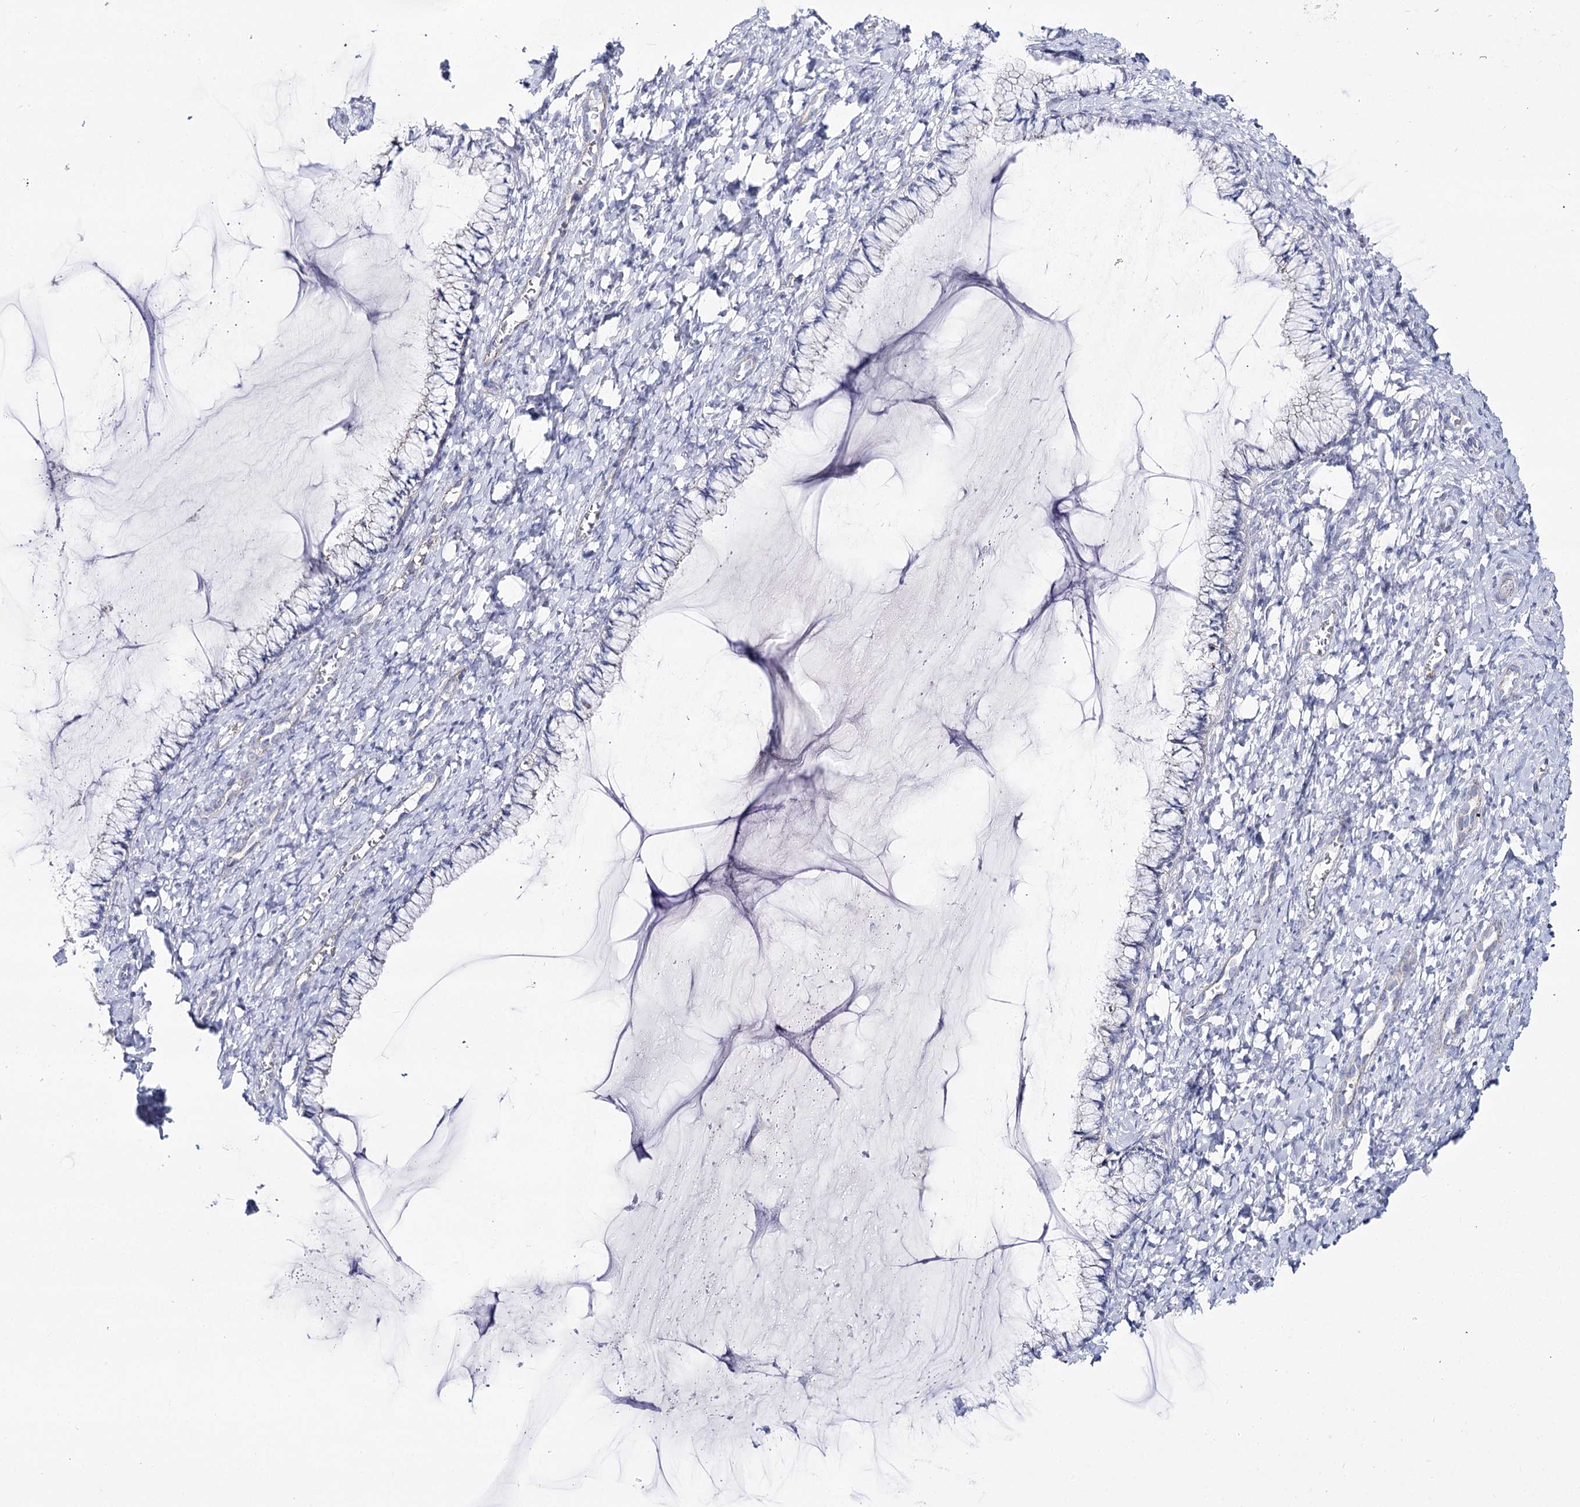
{"staining": {"intensity": "negative", "quantity": "none", "location": "none"}, "tissue": "cervix", "cell_type": "Glandular cells", "image_type": "normal", "snomed": [{"axis": "morphology", "description": "Normal tissue, NOS"}, {"axis": "morphology", "description": "Adenocarcinoma, NOS"}, {"axis": "topography", "description": "Cervix"}], "caption": "Protein analysis of unremarkable cervix shows no significant positivity in glandular cells.", "gene": "NRAP", "patient": {"sex": "female", "age": 29}}